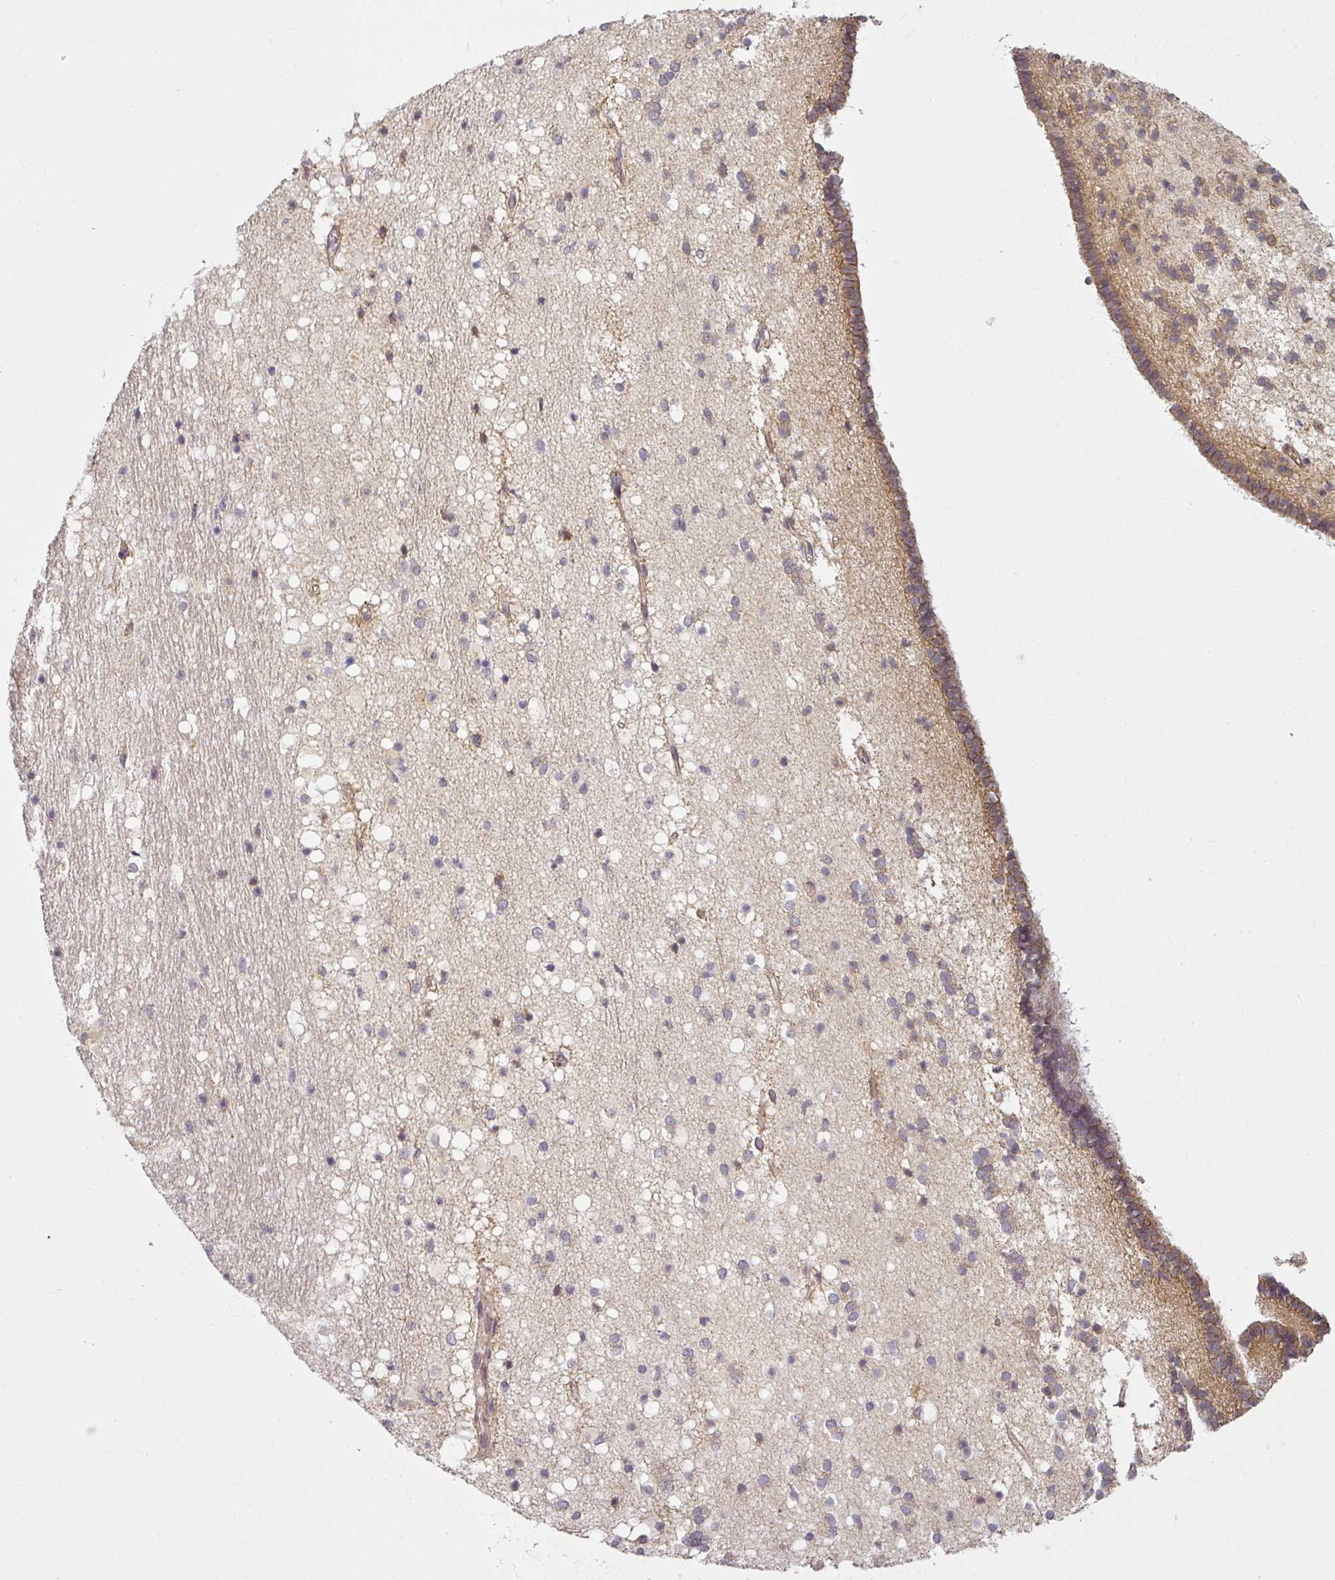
{"staining": {"intensity": "weak", "quantity": "<25%", "location": "cytoplasmic/membranous"}, "tissue": "caudate", "cell_type": "Glial cells", "image_type": "normal", "snomed": [{"axis": "morphology", "description": "Normal tissue, NOS"}, {"axis": "topography", "description": "Lateral ventricle wall"}], "caption": "Immunohistochemistry (IHC) photomicrograph of unremarkable caudate: human caudate stained with DAB (3,3'-diaminobenzidine) reveals no significant protein positivity in glial cells.", "gene": "DIMT1", "patient": {"sex": "male", "age": 37}}